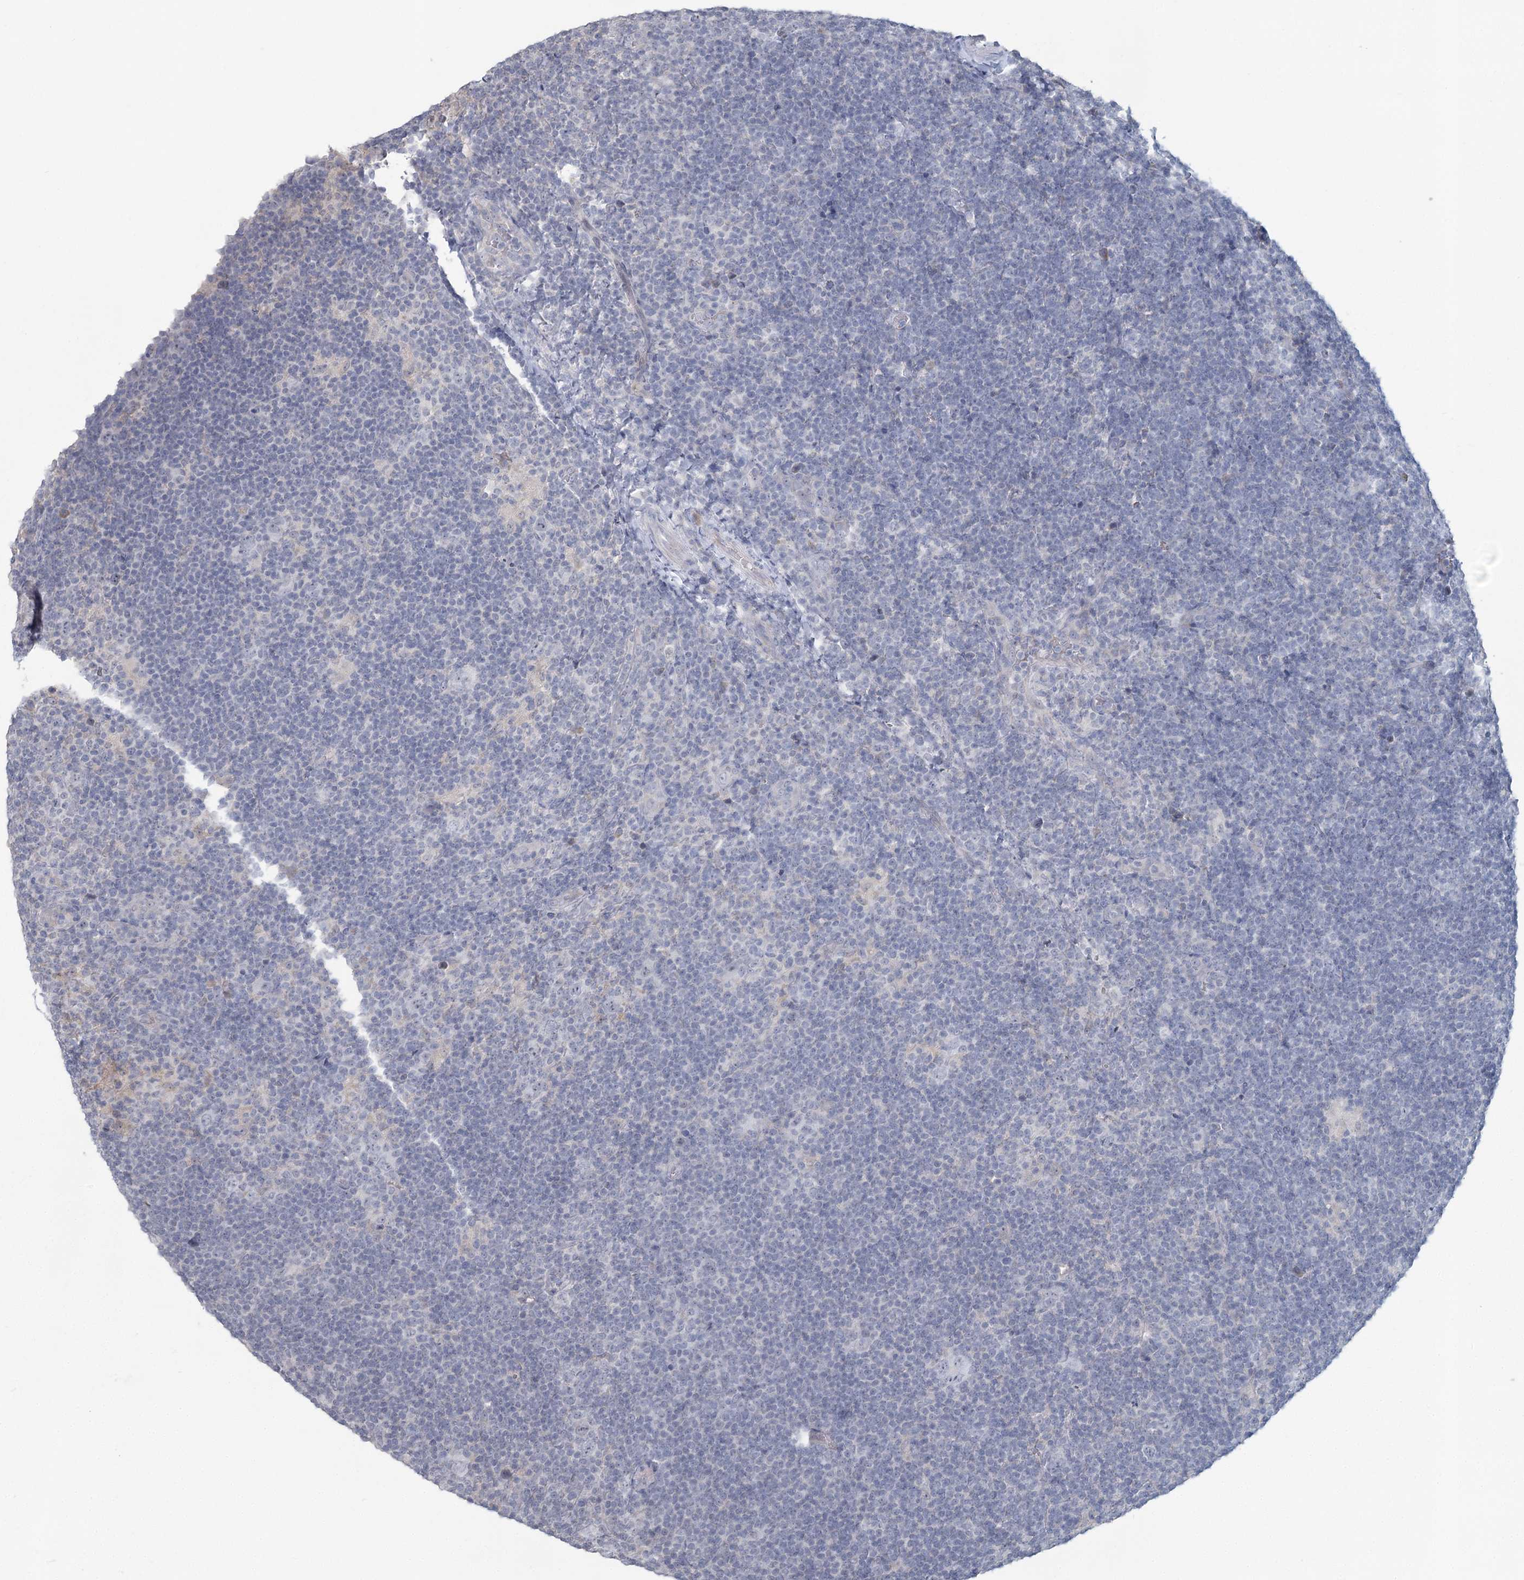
{"staining": {"intensity": "negative", "quantity": "none", "location": "none"}, "tissue": "lymphoma", "cell_type": "Tumor cells", "image_type": "cancer", "snomed": [{"axis": "morphology", "description": "Hodgkin's disease, NOS"}, {"axis": "topography", "description": "Lymph node"}], "caption": "There is no significant positivity in tumor cells of Hodgkin's disease.", "gene": "SLC9A3", "patient": {"sex": "female", "age": 57}}